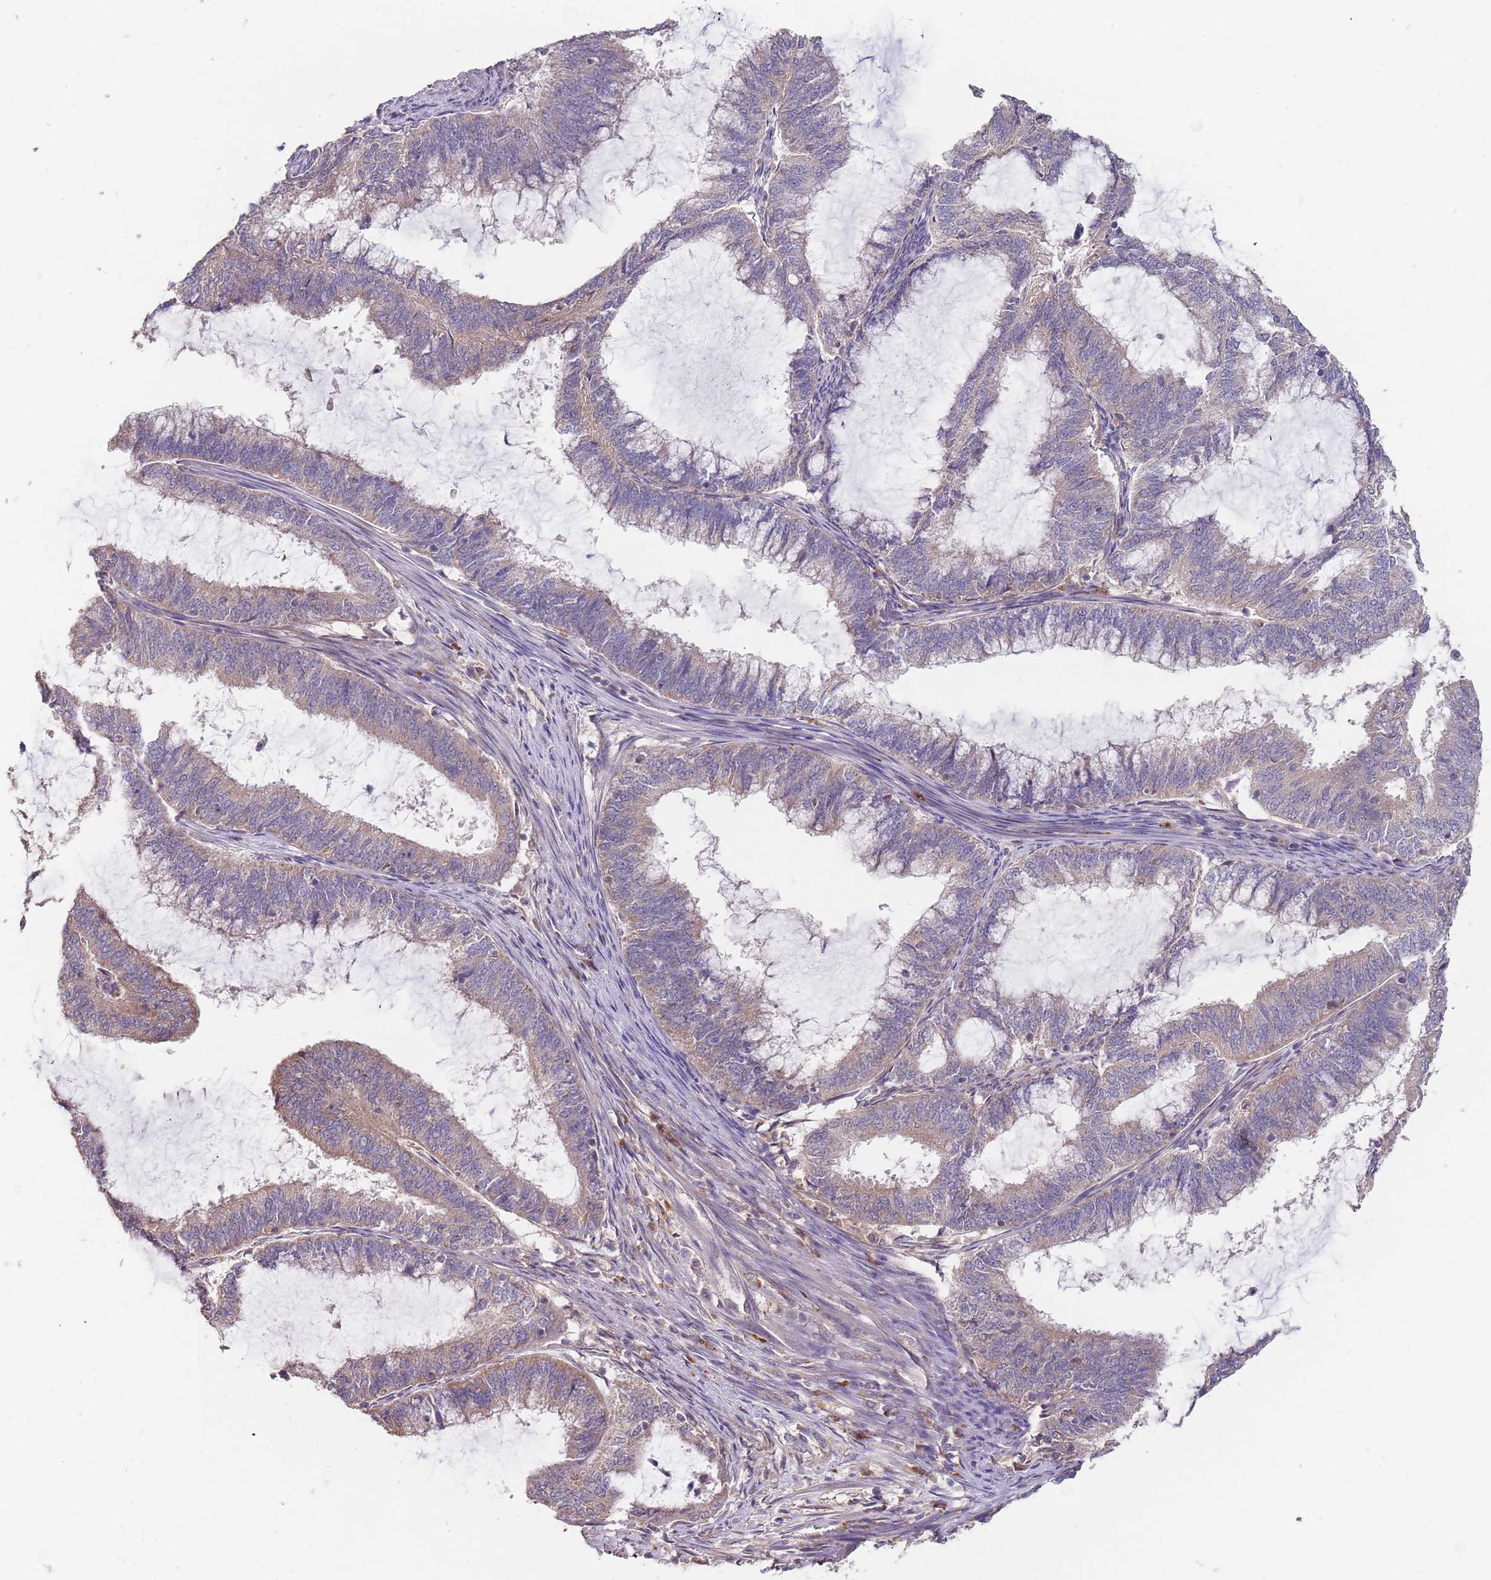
{"staining": {"intensity": "weak", "quantity": "25%-75%", "location": "cytoplasmic/membranous"}, "tissue": "endometrial cancer", "cell_type": "Tumor cells", "image_type": "cancer", "snomed": [{"axis": "morphology", "description": "Adenocarcinoma, NOS"}, {"axis": "topography", "description": "Endometrium"}], "caption": "Tumor cells demonstrate weak cytoplasmic/membranous expression in about 25%-75% of cells in adenocarcinoma (endometrial).", "gene": "TMEM64", "patient": {"sex": "female", "age": 51}}